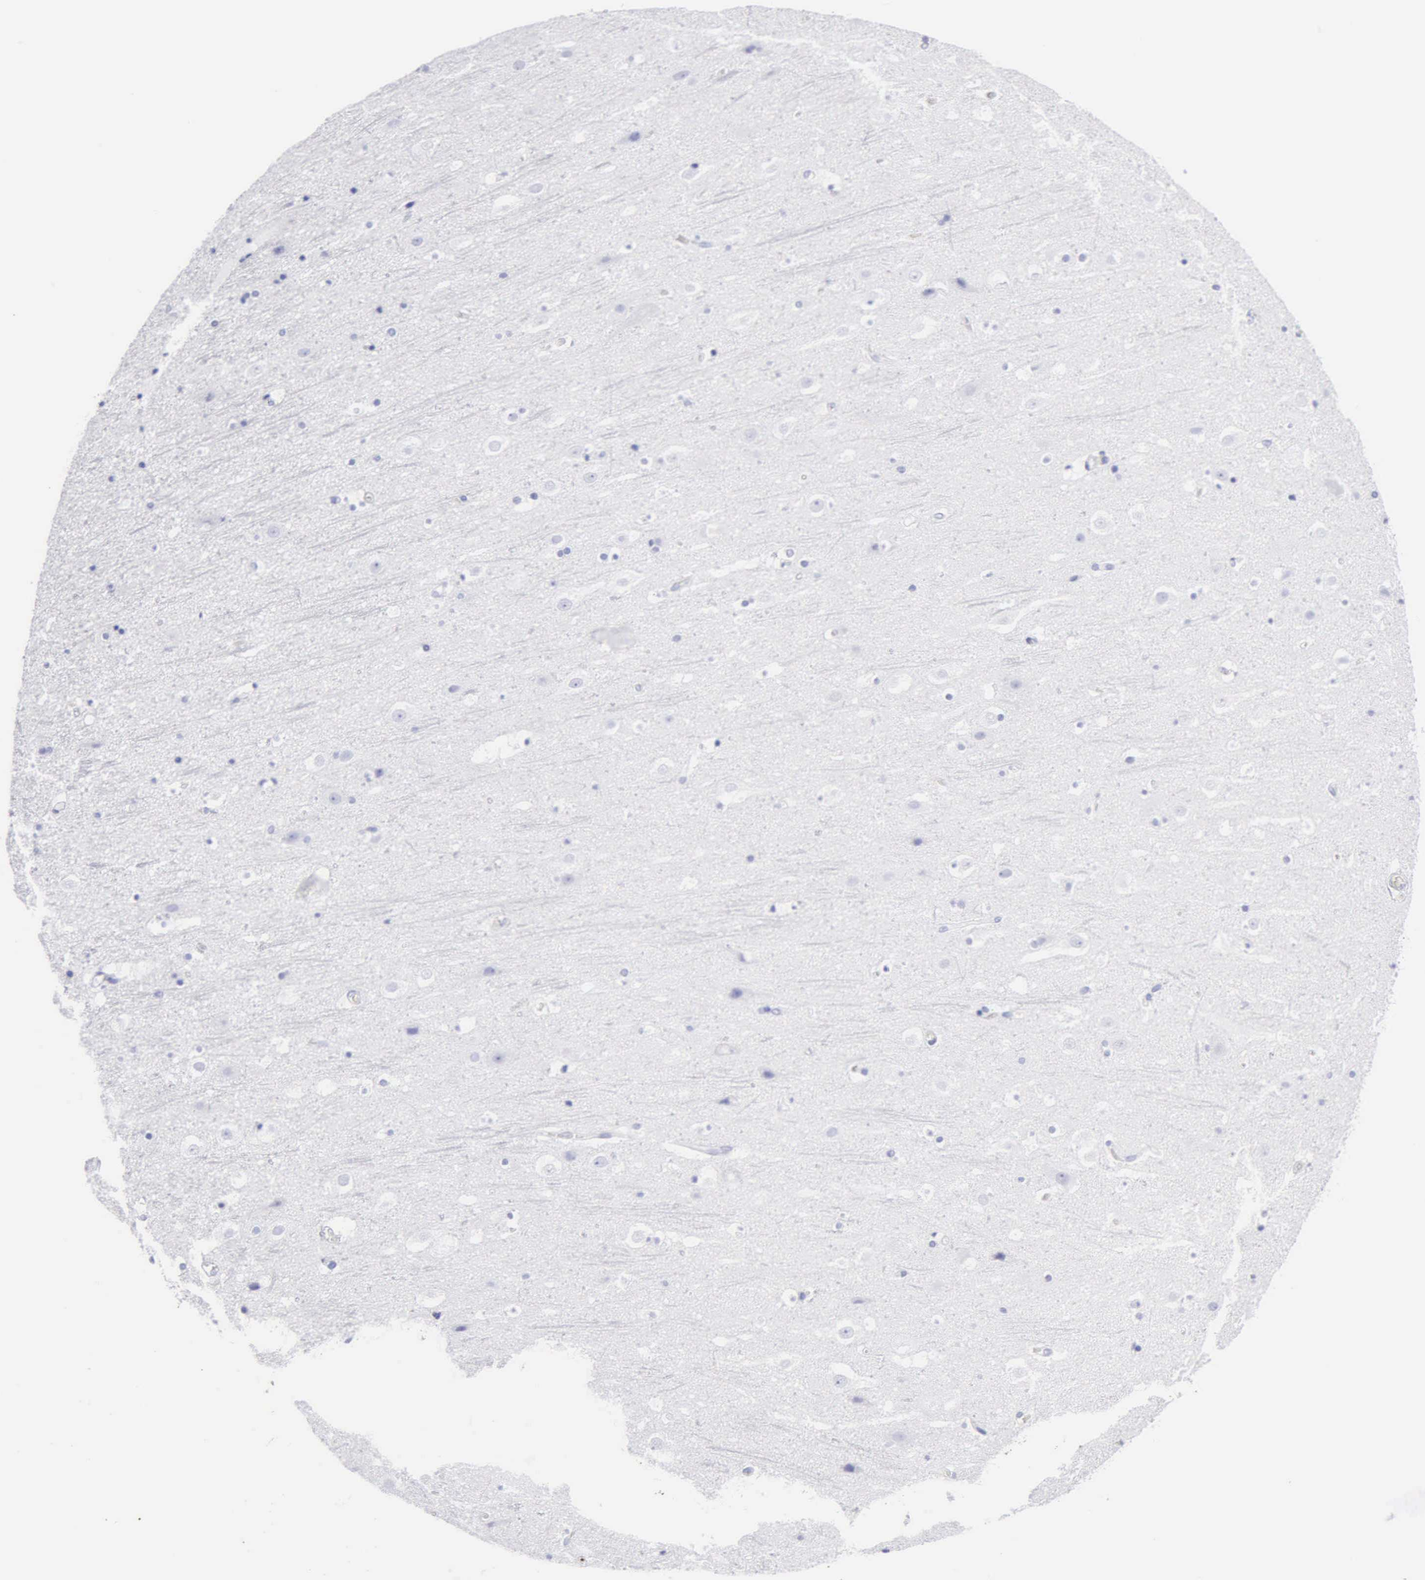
{"staining": {"intensity": "negative", "quantity": "none", "location": "none"}, "tissue": "cerebral cortex", "cell_type": "Endothelial cells", "image_type": "normal", "snomed": [{"axis": "morphology", "description": "Normal tissue, NOS"}, {"axis": "topography", "description": "Cerebral cortex"}], "caption": "High magnification brightfield microscopy of benign cerebral cortex stained with DAB (brown) and counterstained with hematoxylin (blue): endothelial cells show no significant staining.", "gene": "CTSG", "patient": {"sex": "male", "age": 45}}